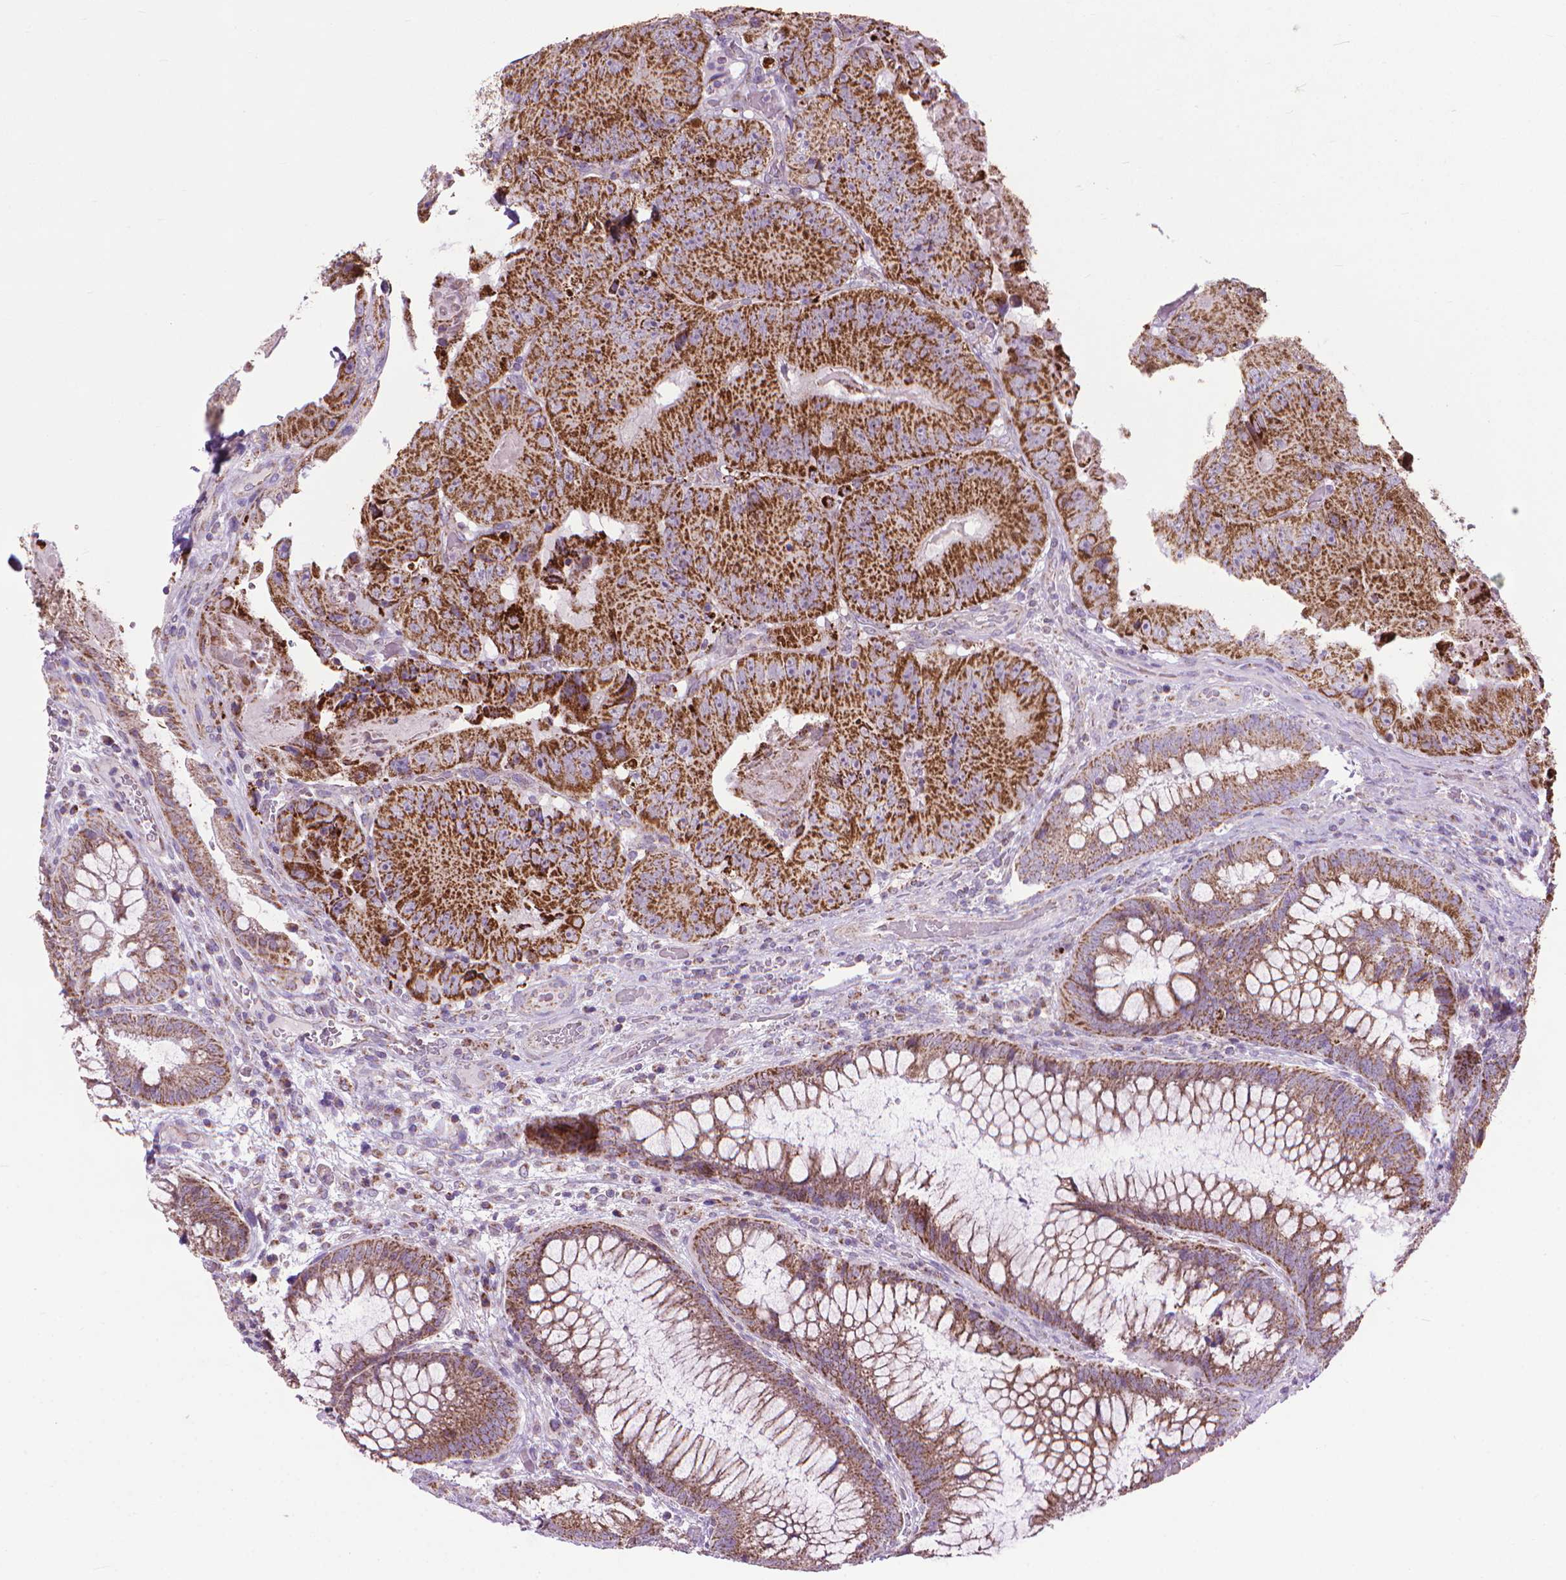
{"staining": {"intensity": "strong", "quantity": ">75%", "location": "cytoplasmic/membranous"}, "tissue": "colorectal cancer", "cell_type": "Tumor cells", "image_type": "cancer", "snomed": [{"axis": "morphology", "description": "Adenocarcinoma, NOS"}, {"axis": "topography", "description": "Colon"}], "caption": "A micrograph of adenocarcinoma (colorectal) stained for a protein displays strong cytoplasmic/membranous brown staining in tumor cells. (DAB = brown stain, brightfield microscopy at high magnification).", "gene": "VDAC1", "patient": {"sex": "female", "age": 86}}